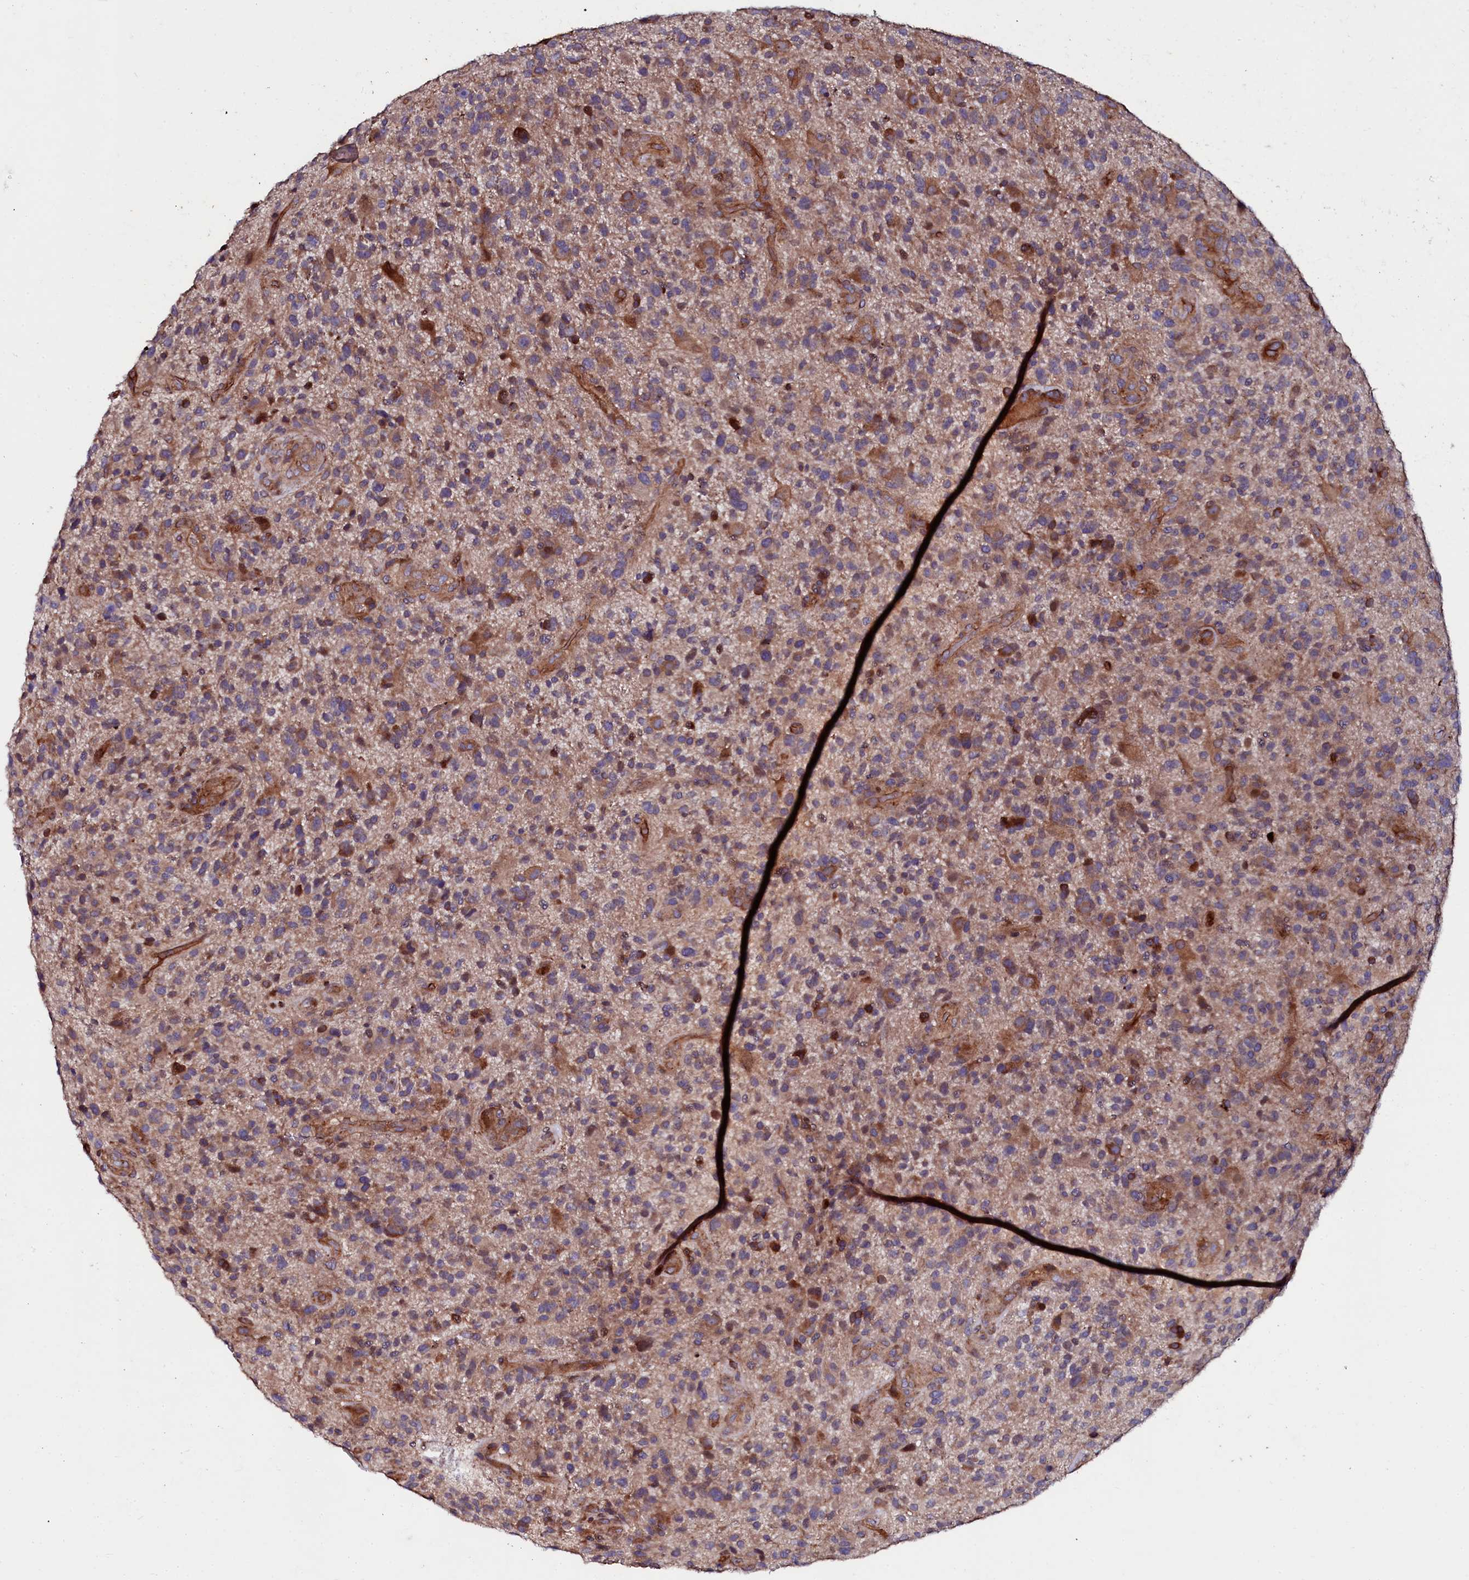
{"staining": {"intensity": "moderate", "quantity": "25%-75%", "location": "cytoplasmic/membranous"}, "tissue": "glioma", "cell_type": "Tumor cells", "image_type": "cancer", "snomed": [{"axis": "morphology", "description": "Glioma, malignant, High grade"}, {"axis": "topography", "description": "Brain"}], "caption": "Glioma was stained to show a protein in brown. There is medium levels of moderate cytoplasmic/membranous expression in about 25%-75% of tumor cells.", "gene": "USPL1", "patient": {"sex": "male", "age": 47}}